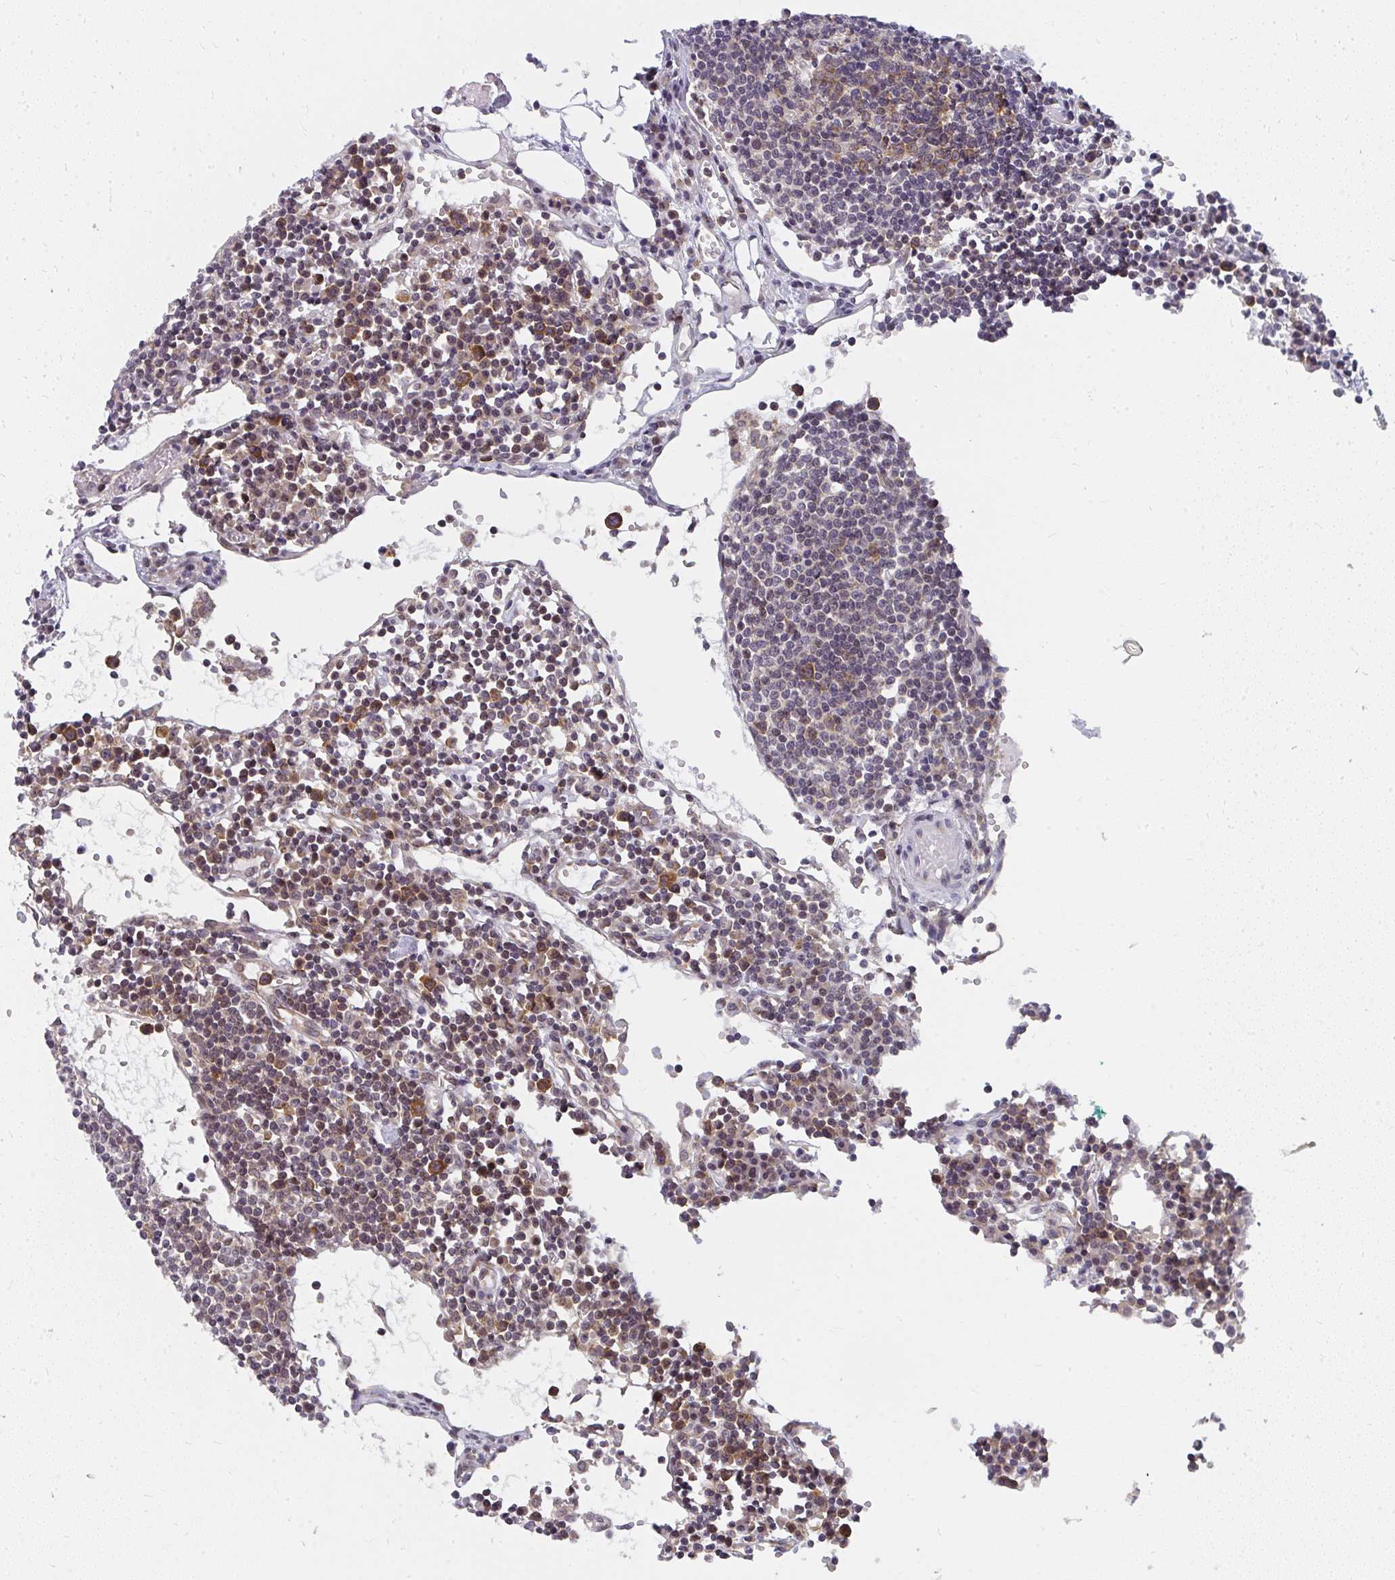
{"staining": {"intensity": "negative", "quantity": "none", "location": "none"}, "tissue": "lymph node", "cell_type": "Germinal center cells", "image_type": "normal", "snomed": [{"axis": "morphology", "description": "Normal tissue, NOS"}, {"axis": "topography", "description": "Lymph node"}], "caption": "Micrograph shows no significant protein expression in germinal center cells of normal lymph node.", "gene": "SYNCRIP", "patient": {"sex": "female", "age": 78}}